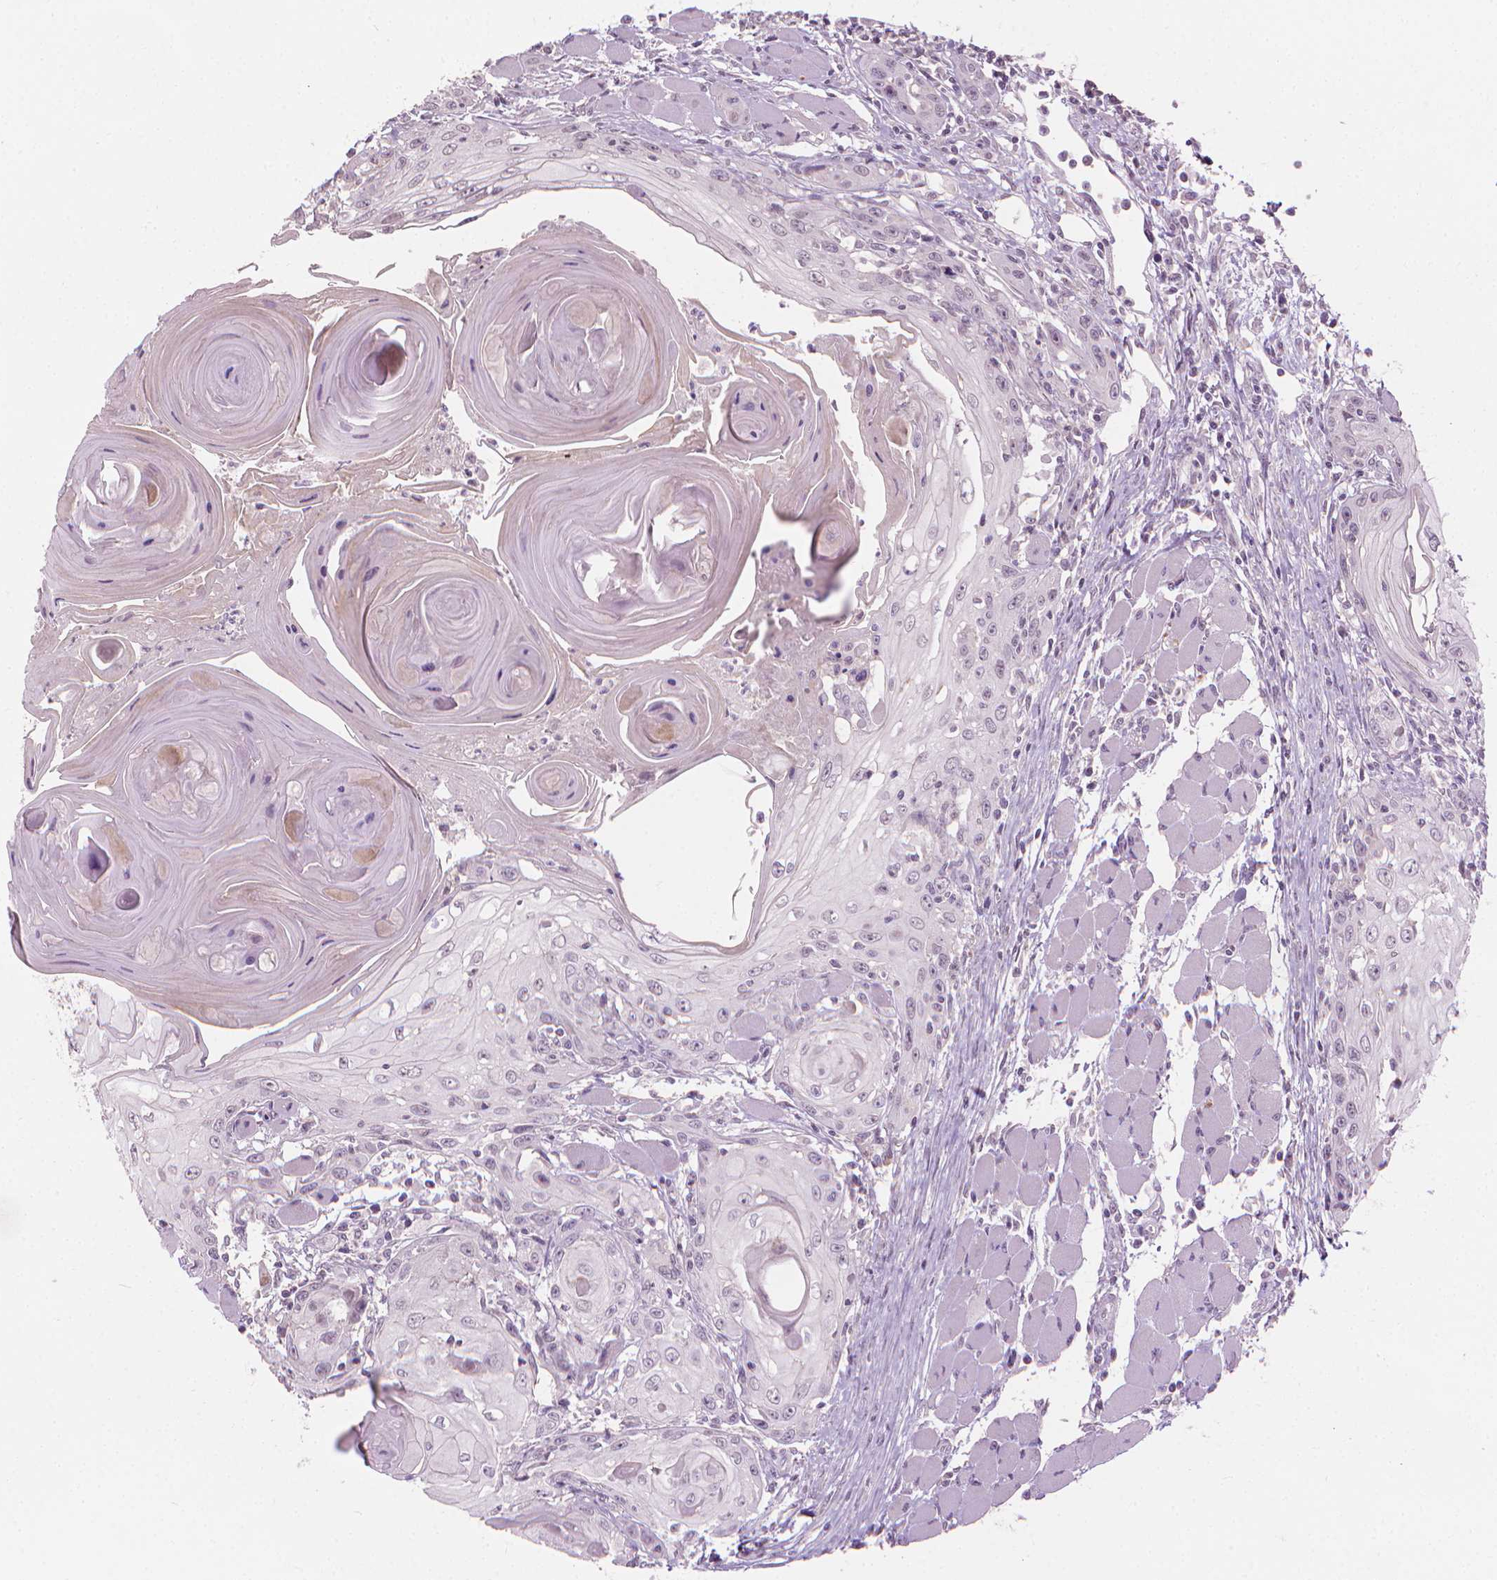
{"staining": {"intensity": "negative", "quantity": "none", "location": "none"}, "tissue": "head and neck cancer", "cell_type": "Tumor cells", "image_type": "cancer", "snomed": [{"axis": "morphology", "description": "Squamous cell carcinoma, NOS"}, {"axis": "topography", "description": "Head-Neck"}], "caption": "IHC of human squamous cell carcinoma (head and neck) exhibits no positivity in tumor cells. The staining is performed using DAB brown chromogen with nuclei counter-stained in using hematoxylin.", "gene": "SAXO2", "patient": {"sex": "female", "age": 80}}